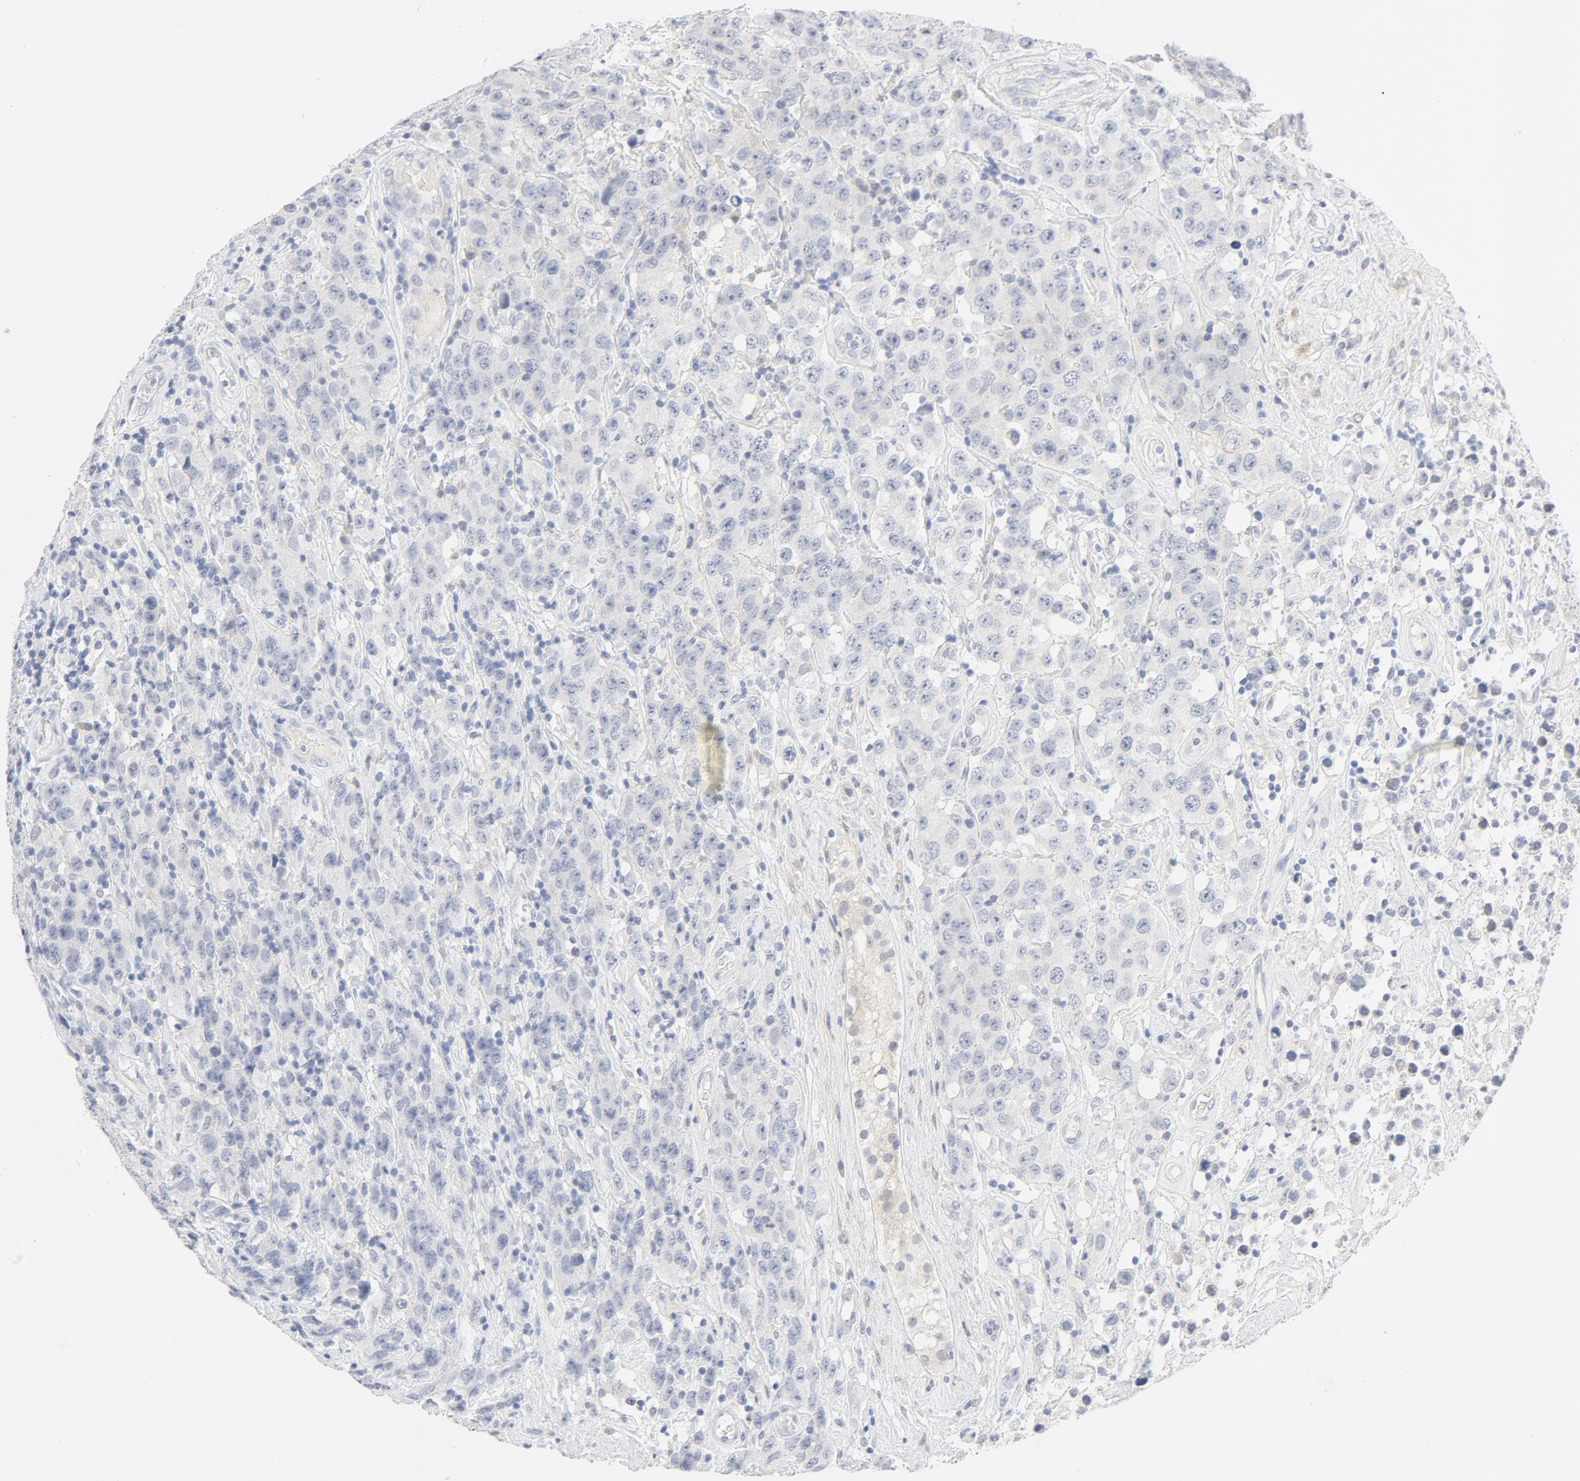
{"staining": {"intensity": "negative", "quantity": "none", "location": "none"}, "tissue": "testis cancer", "cell_type": "Tumor cells", "image_type": "cancer", "snomed": [{"axis": "morphology", "description": "Seminoma, NOS"}, {"axis": "topography", "description": "Testis"}], "caption": "IHC histopathology image of human testis seminoma stained for a protein (brown), which displays no positivity in tumor cells.", "gene": "PGM1", "patient": {"sex": "male", "age": 52}}